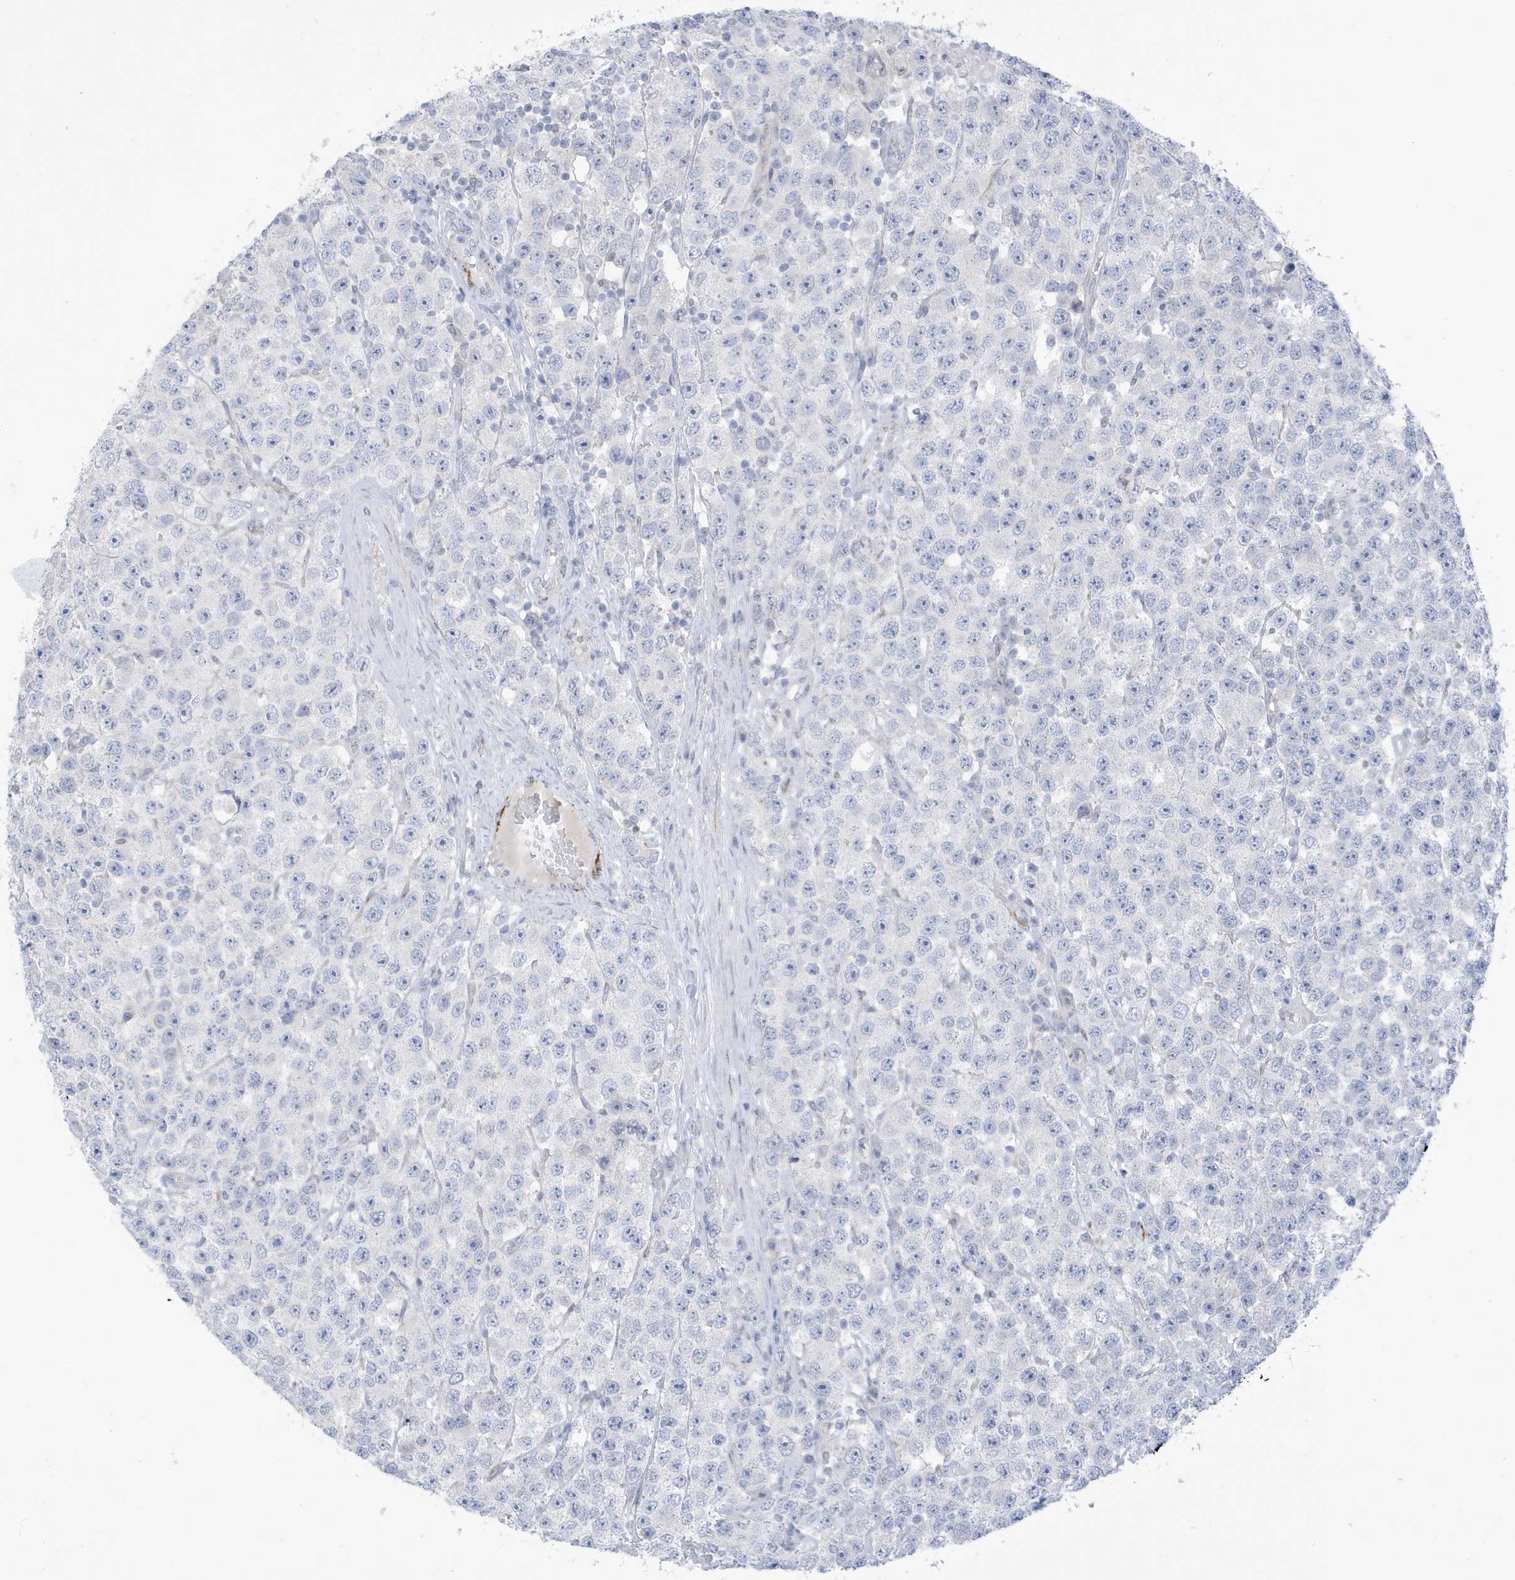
{"staining": {"intensity": "negative", "quantity": "none", "location": "none"}, "tissue": "testis cancer", "cell_type": "Tumor cells", "image_type": "cancer", "snomed": [{"axis": "morphology", "description": "Seminoma, NOS"}, {"axis": "topography", "description": "Testis"}], "caption": "Testis cancer was stained to show a protein in brown. There is no significant positivity in tumor cells.", "gene": "PERM1", "patient": {"sex": "male", "age": 28}}